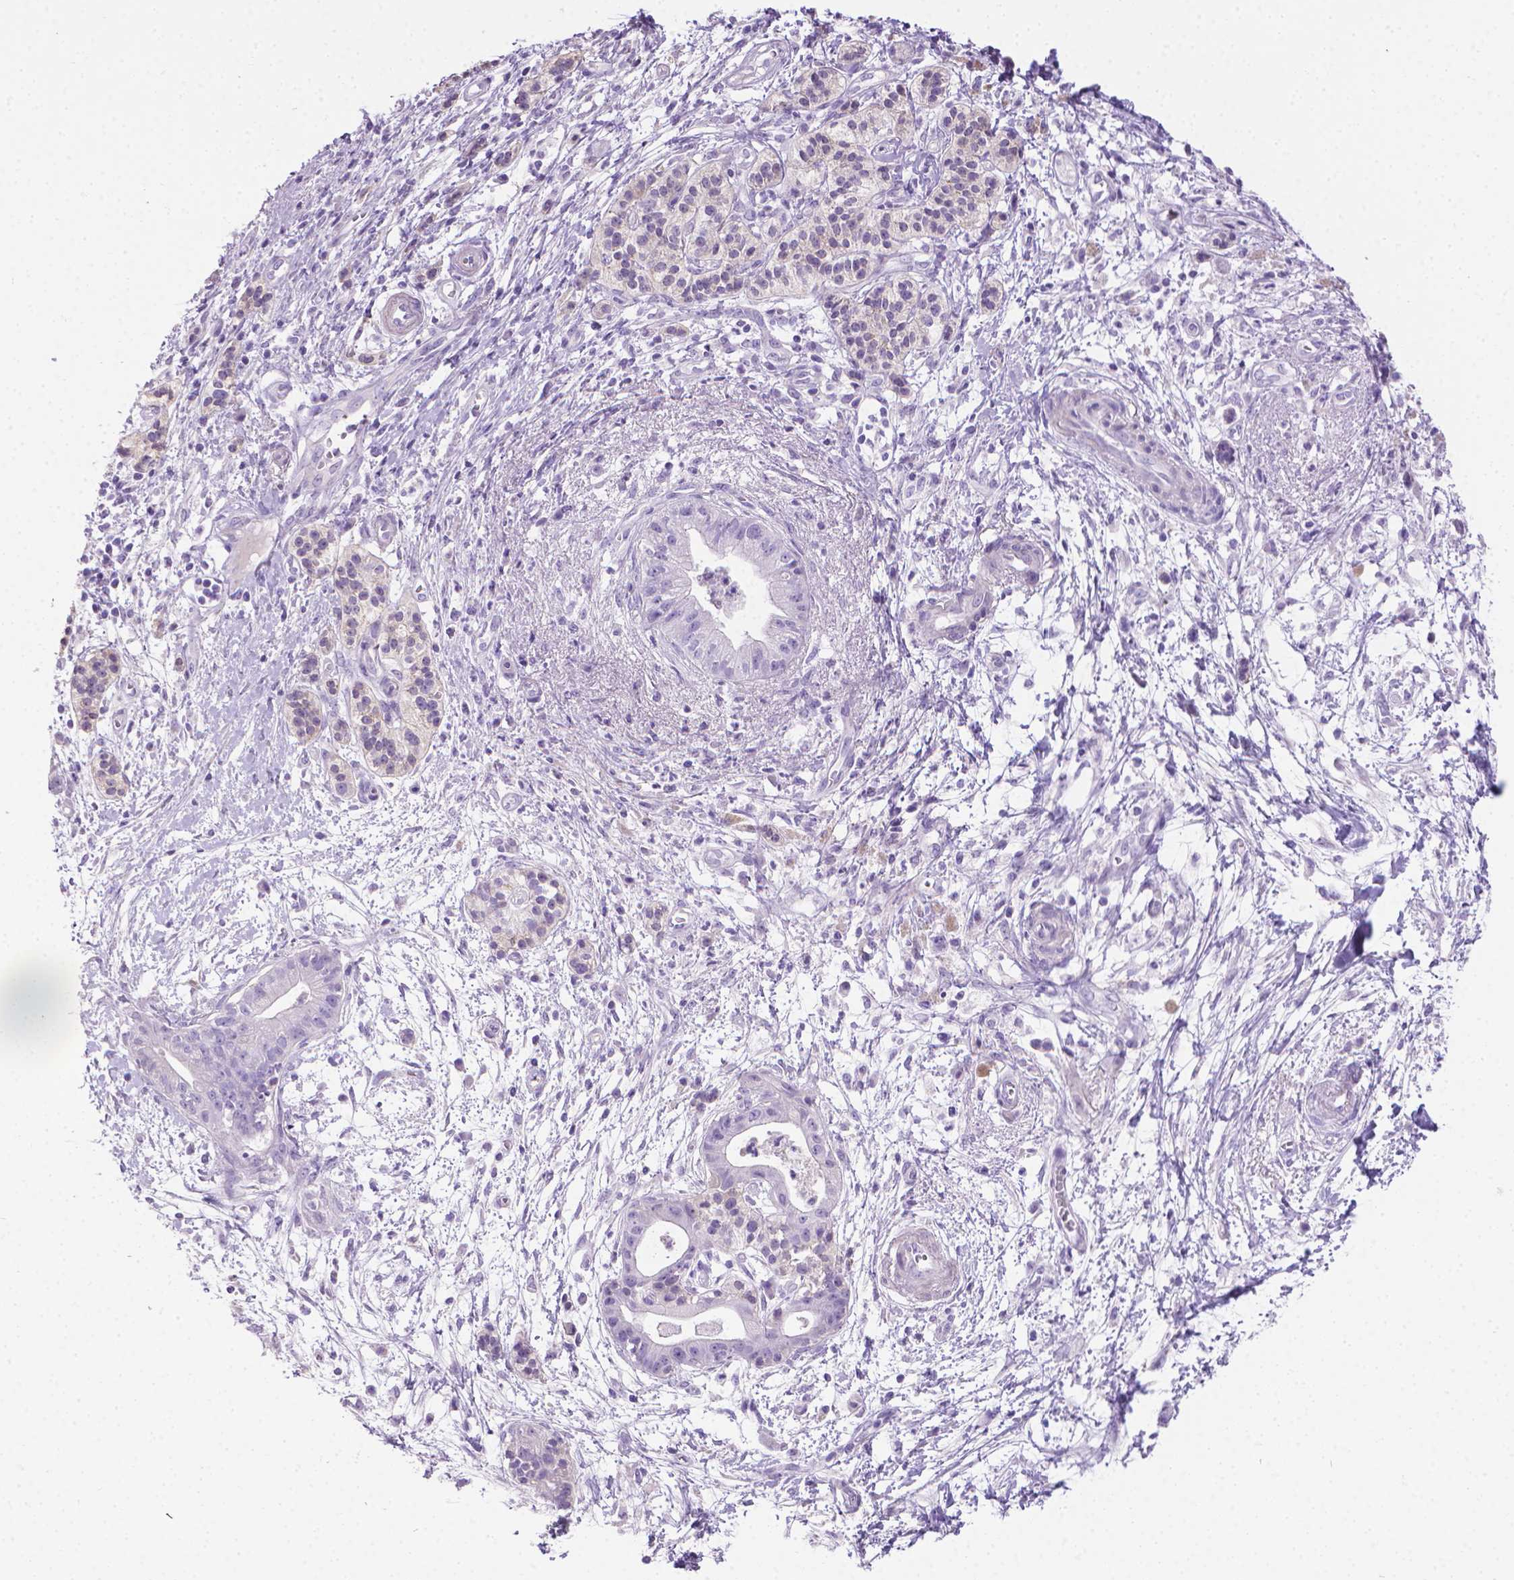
{"staining": {"intensity": "negative", "quantity": "none", "location": "none"}, "tissue": "pancreatic cancer", "cell_type": "Tumor cells", "image_type": "cancer", "snomed": [{"axis": "morphology", "description": "Normal tissue, NOS"}, {"axis": "morphology", "description": "Adenocarcinoma, NOS"}, {"axis": "topography", "description": "Lymph node"}, {"axis": "topography", "description": "Pancreas"}], "caption": "Pancreatic cancer was stained to show a protein in brown. There is no significant staining in tumor cells. (Immunohistochemistry, brightfield microscopy, high magnification).", "gene": "PNMA2", "patient": {"sex": "female", "age": 58}}